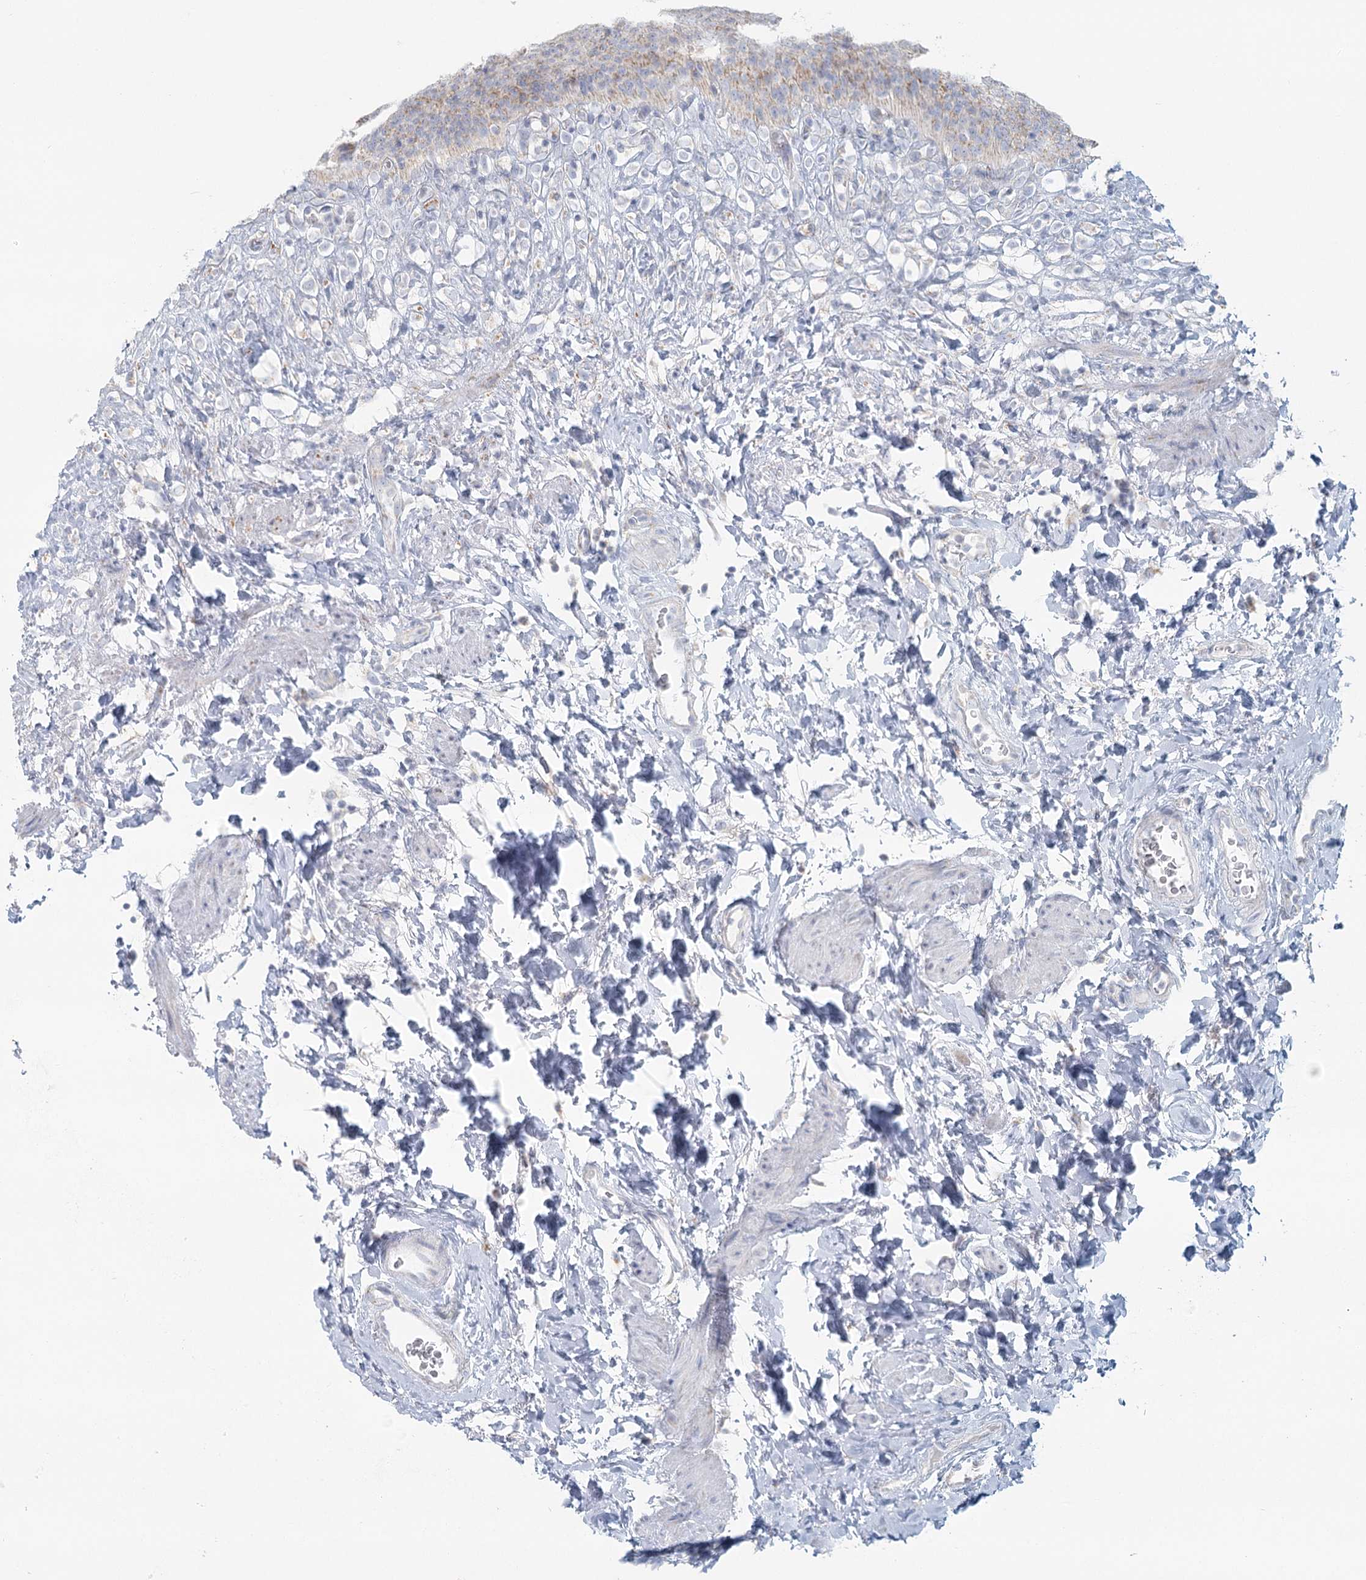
{"staining": {"intensity": "strong", "quantity": "<25%", "location": "cytoplasmic/membranous"}, "tissue": "urinary bladder", "cell_type": "Urothelial cells", "image_type": "normal", "snomed": [{"axis": "morphology", "description": "Normal tissue, NOS"}, {"axis": "topography", "description": "Urinary bladder"}], "caption": "Urinary bladder stained with IHC shows strong cytoplasmic/membranous positivity in approximately <25% of urothelial cells.", "gene": "BPHL", "patient": {"sex": "female", "age": 79}}